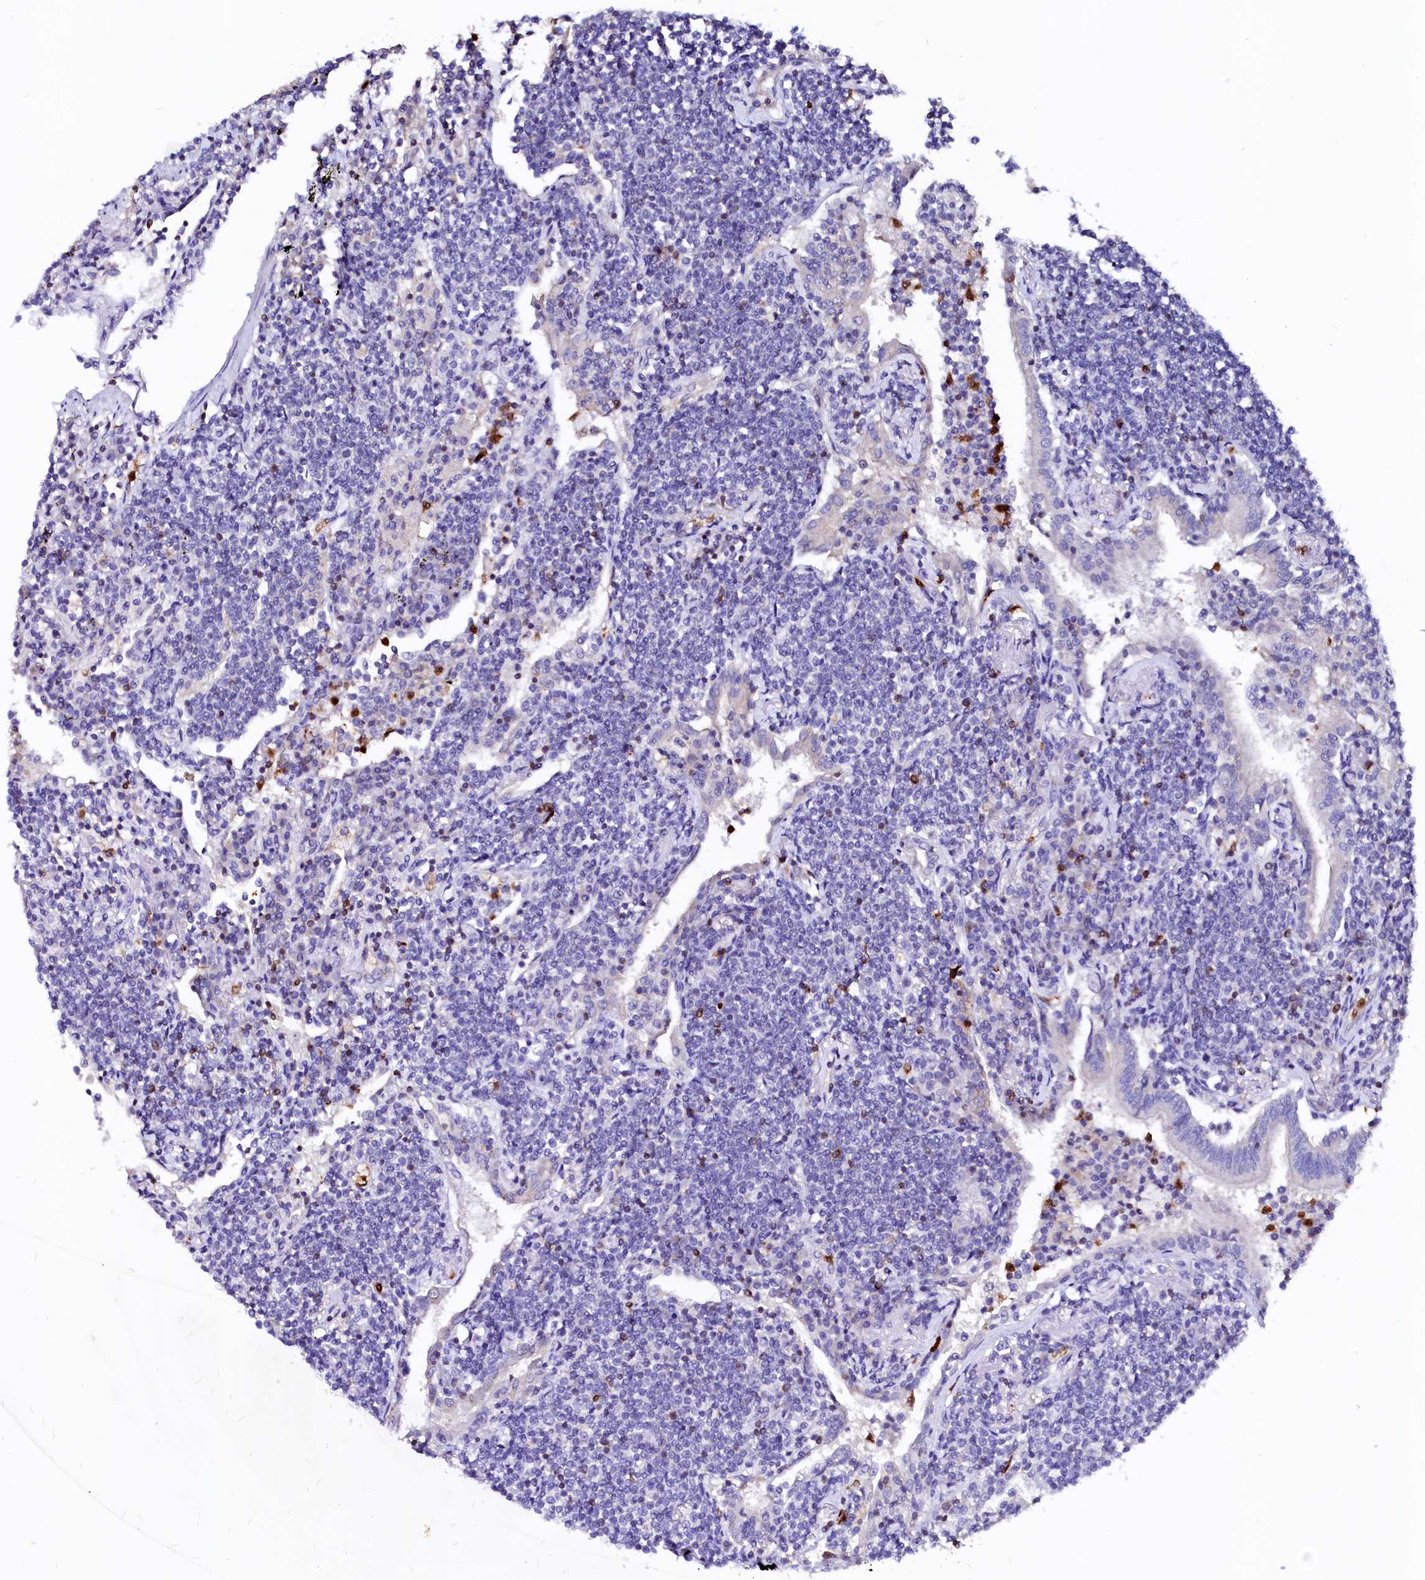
{"staining": {"intensity": "negative", "quantity": "none", "location": "none"}, "tissue": "lymphoma", "cell_type": "Tumor cells", "image_type": "cancer", "snomed": [{"axis": "morphology", "description": "Malignant lymphoma, non-Hodgkin's type, Low grade"}, {"axis": "topography", "description": "Lung"}], "caption": "High power microscopy micrograph of an IHC micrograph of lymphoma, revealing no significant staining in tumor cells.", "gene": "RAB27A", "patient": {"sex": "female", "age": 71}}